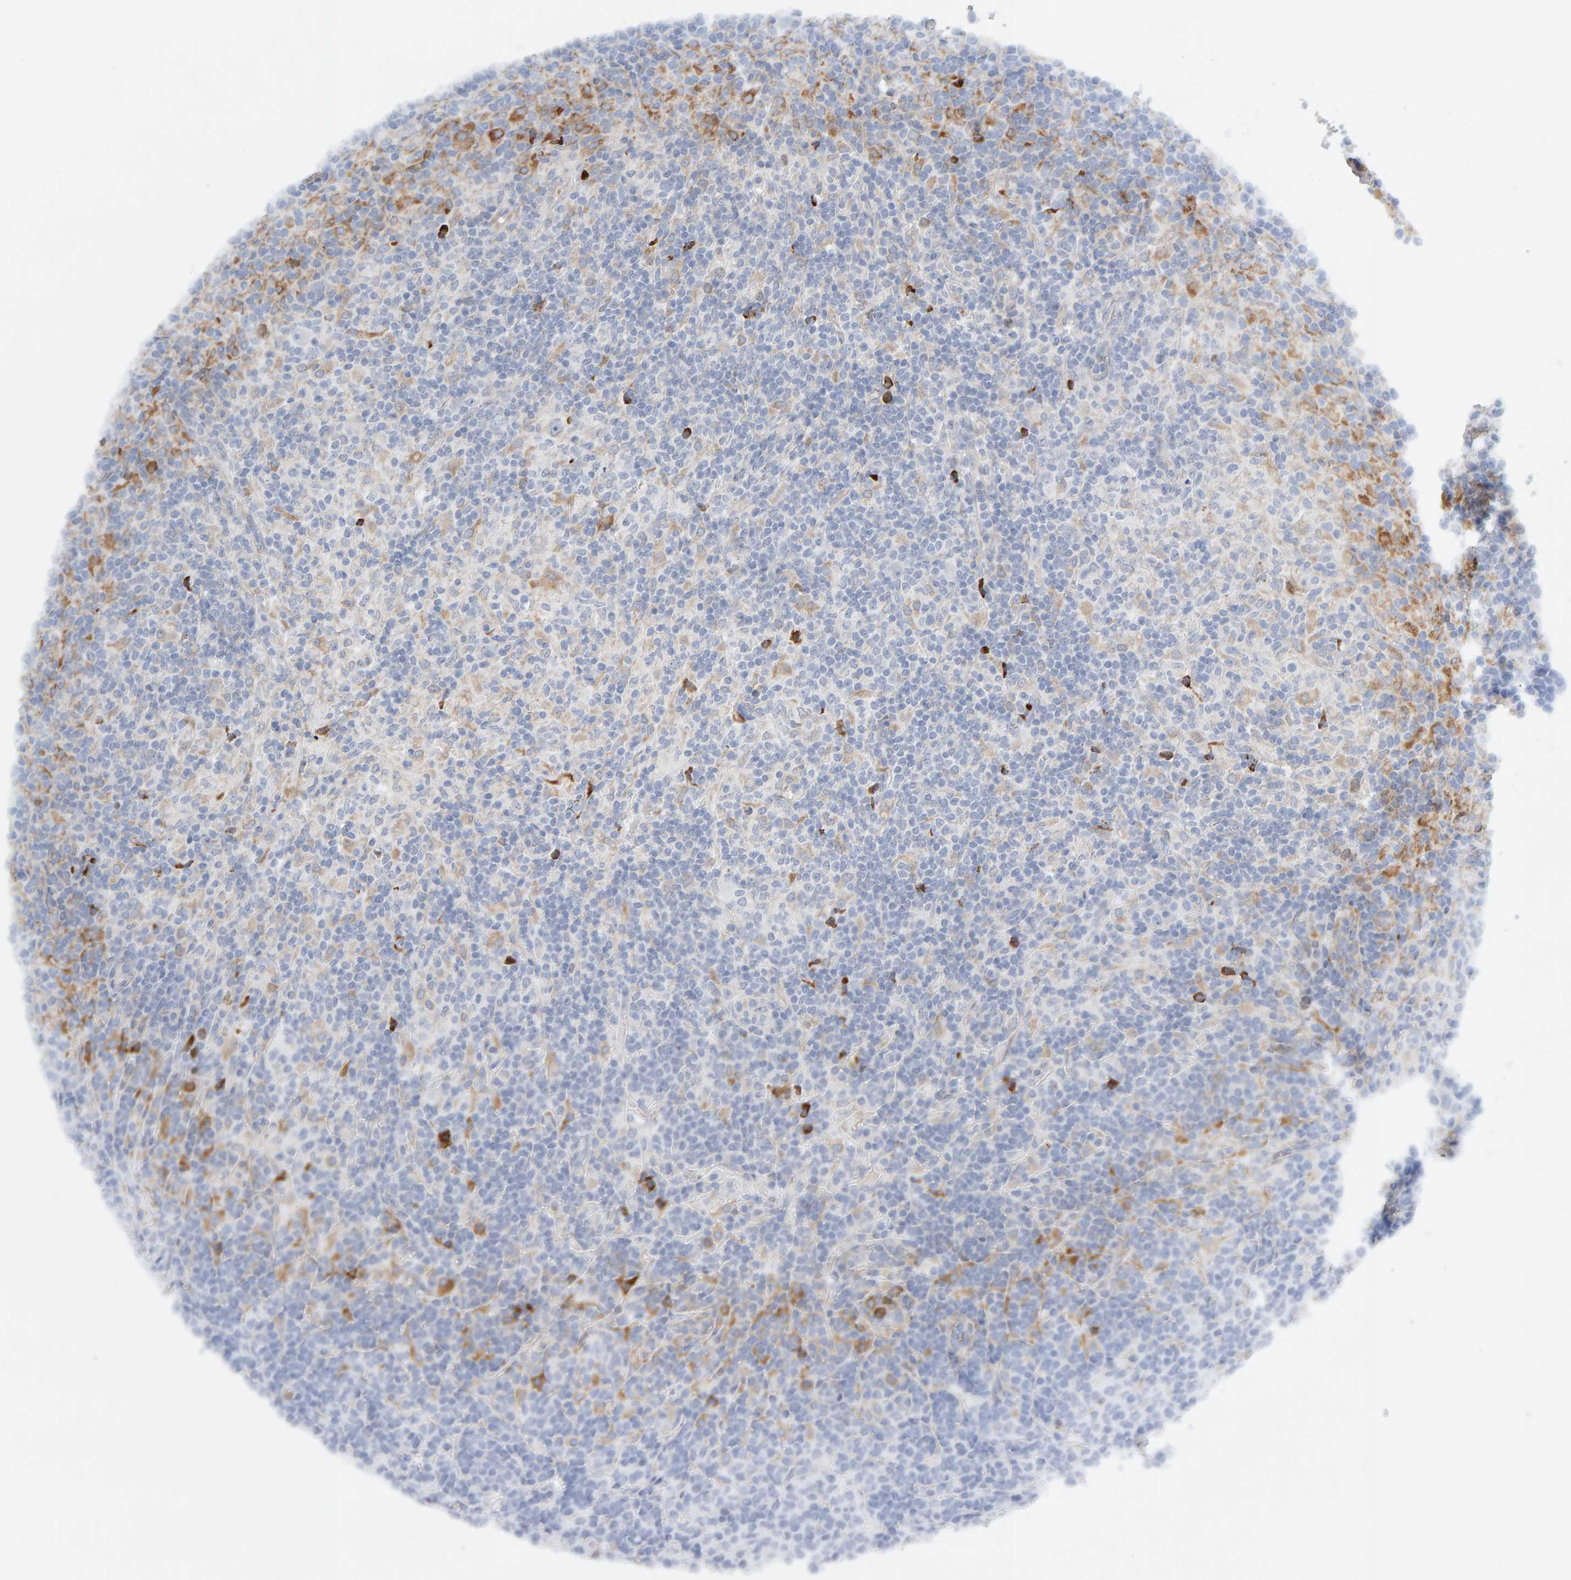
{"staining": {"intensity": "negative", "quantity": "none", "location": "none"}, "tissue": "lymphoma", "cell_type": "Tumor cells", "image_type": "cancer", "snomed": [{"axis": "morphology", "description": "Hodgkin's disease, NOS"}, {"axis": "topography", "description": "Lymph node"}], "caption": "Immunohistochemistry photomicrograph of neoplastic tissue: human Hodgkin's disease stained with DAB exhibits no significant protein positivity in tumor cells.", "gene": "ENGASE", "patient": {"sex": "male", "age": 70}}